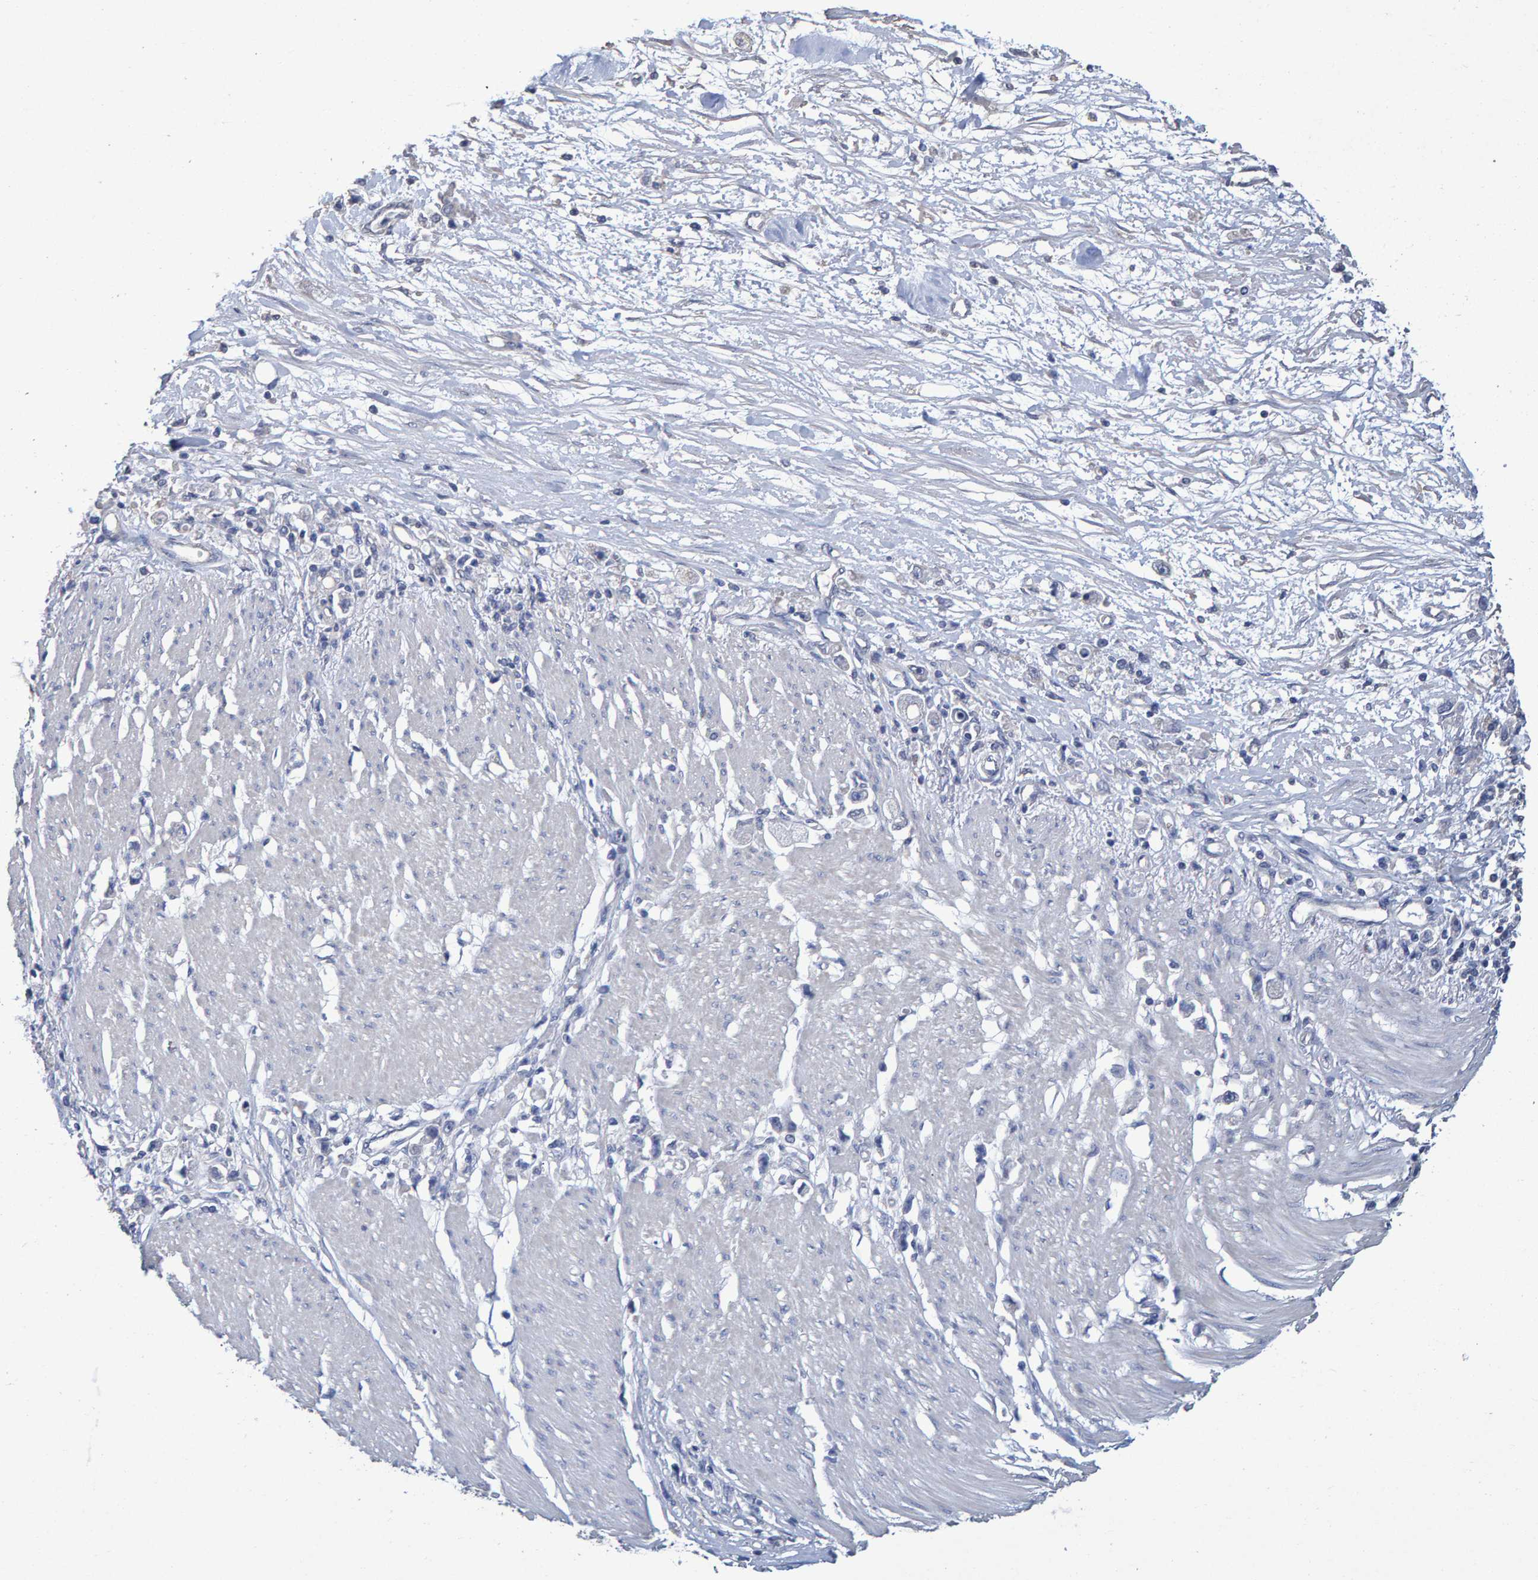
{"staining": {"intensity": "negative", "quantity": "none", "location": "none"}, "tissue": "stomach cancer", "cell_type": "Tumor cells", "image_type": "cancer", "snomed": [{"axis": "morphology", "description": "Adenocarcinoma, NOS"}, {"axis": "topography", "description": "Stomach"}], "caption": "DAB immunohistochemical staining of stomach cancer (adenocarcinoma) demonstrates no significant staining in tumor cells.", "gene": "HEMGN", "patient": {"sex": "female", "age": 59}}